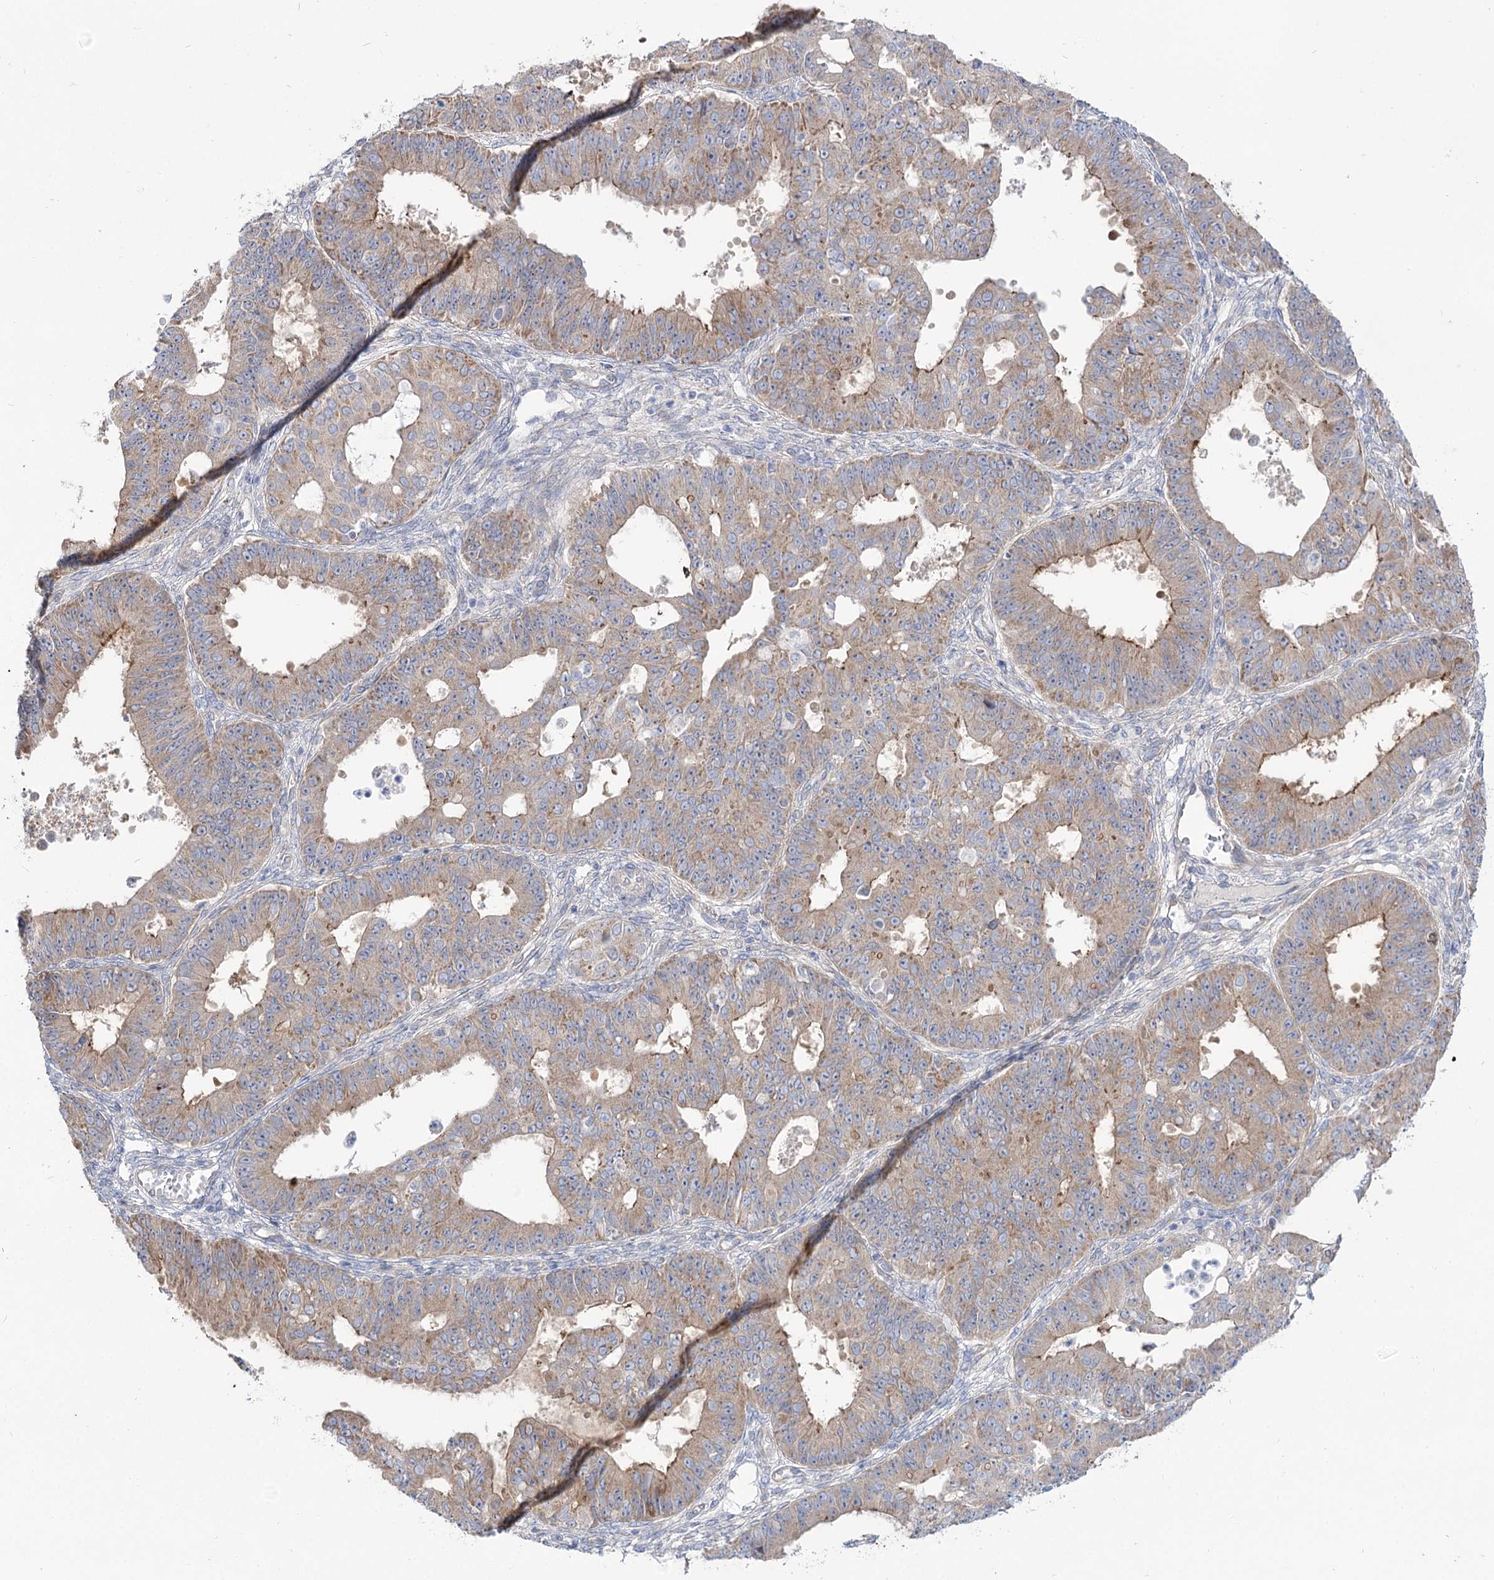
{"staining": {"intensity": "weak", "quantity": ">75%", "location": "cytoplasmic/membranous"}, "tissue": "ovarian cancer", "cell_type": "Tumor cells", "image_type": "cancer", "snomed": [{"axis": "morphology", "description": "Carcinoma, endometroid"}, {"axis": "topography", "description": "Appendix"}, {"axis": "topography", "description": "Ovary"}], "caption": "Human endometroid carcinoma (ovarian) stained with a brown dye reveals weak cytoplasmic/membranous positive expression in approximately >75% of tumor cells.", "gene": "SUOX", "patient": {"sex": "female", "age": 42}}